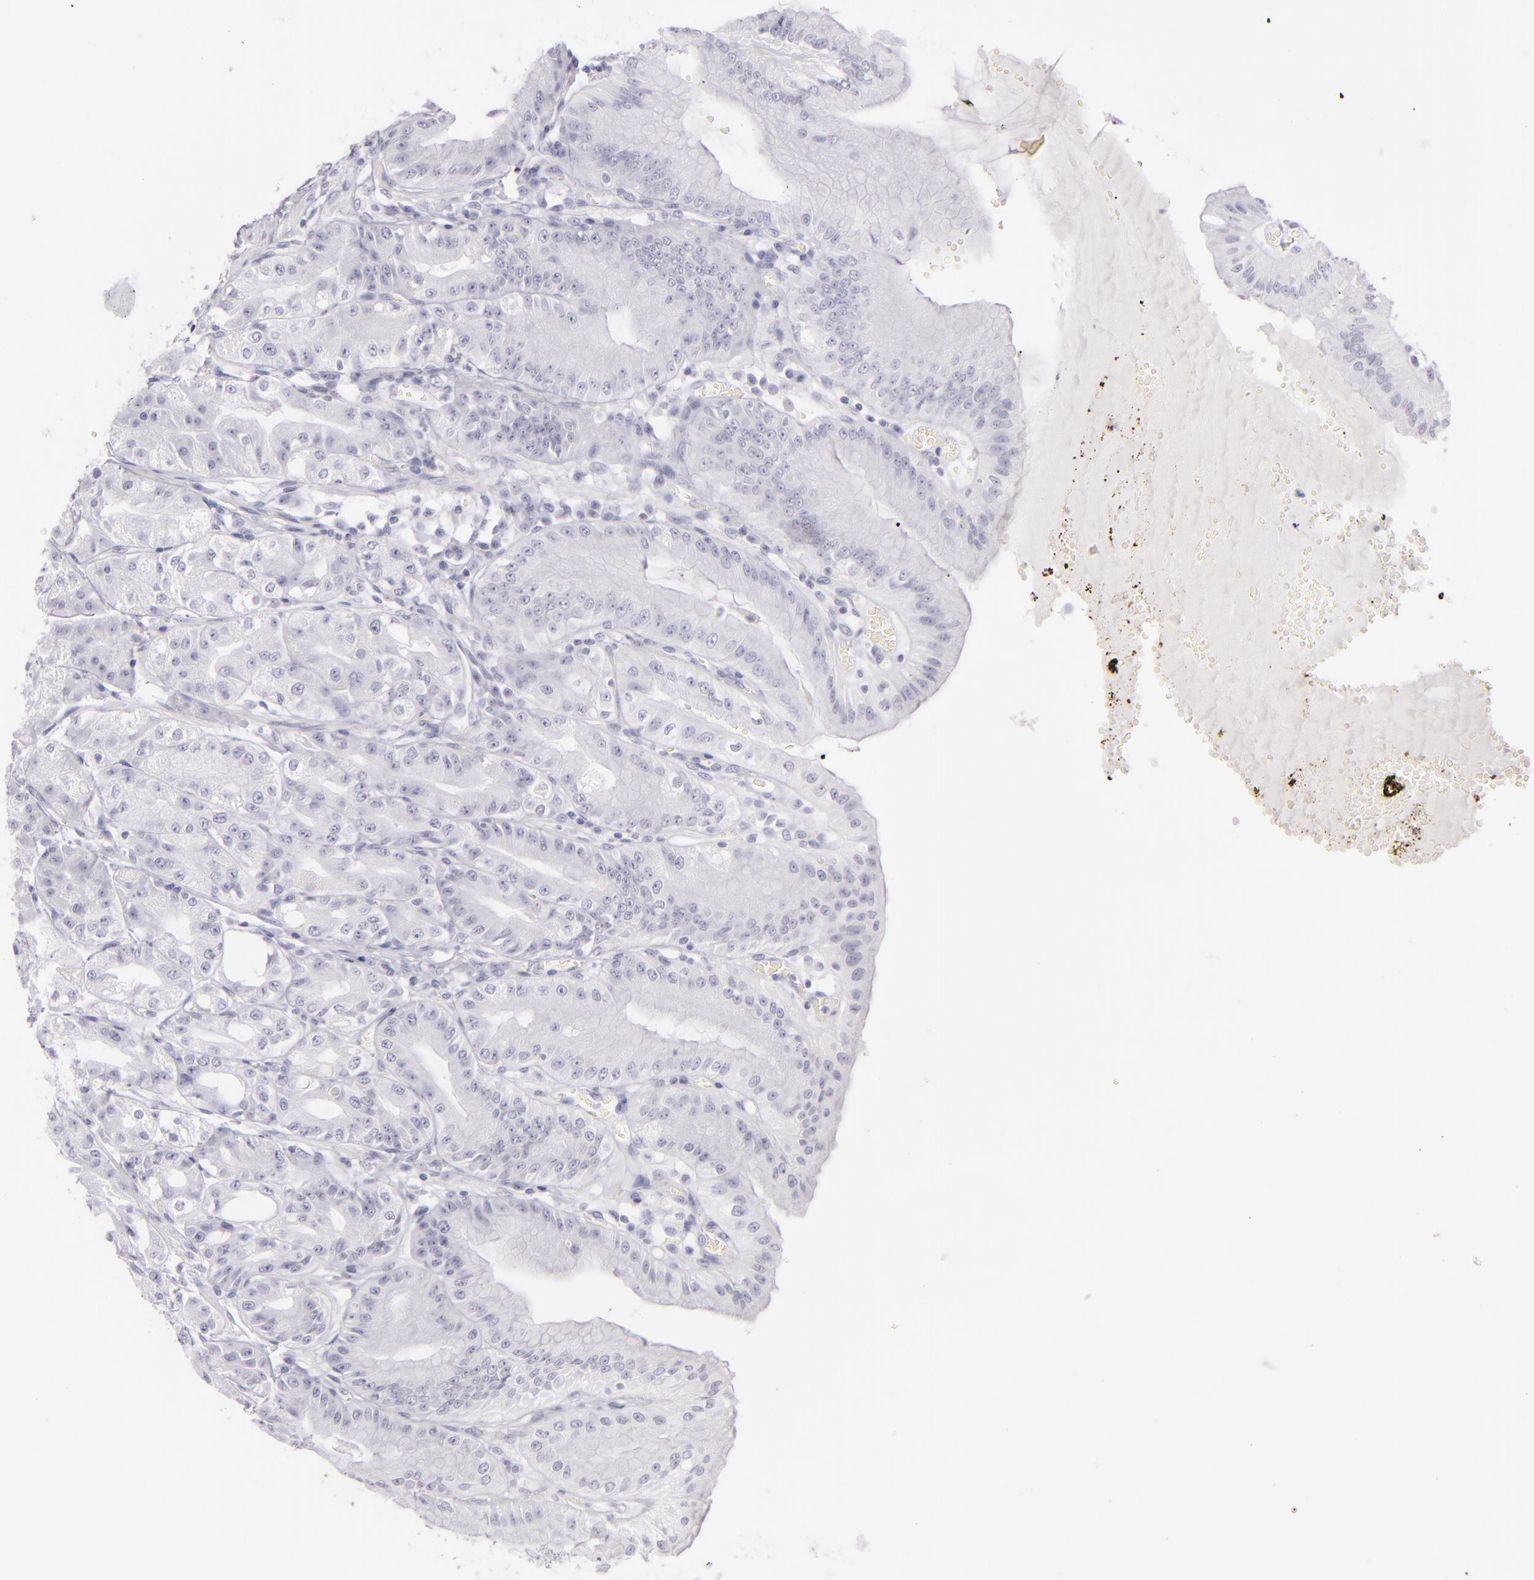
{"staining": {"intensity": "negative", "quantity": "none", "location": "none"}, "tissue": "stomach", "cell_type": "Glandular cells", "image_type": "normal", "snomed": [{"axis": "morphology", "description": "Normal tissue, NOS"}, {"axis": "topography", "description": "Stomach, lower"}], "caption": "DAB (3,3'-diaminobenzidine) immunohistochemical staining of normal stomach shows no significant expression in glandular cells.", "gene": "CD207", "patient": {"sex": "male", "age": 71}}